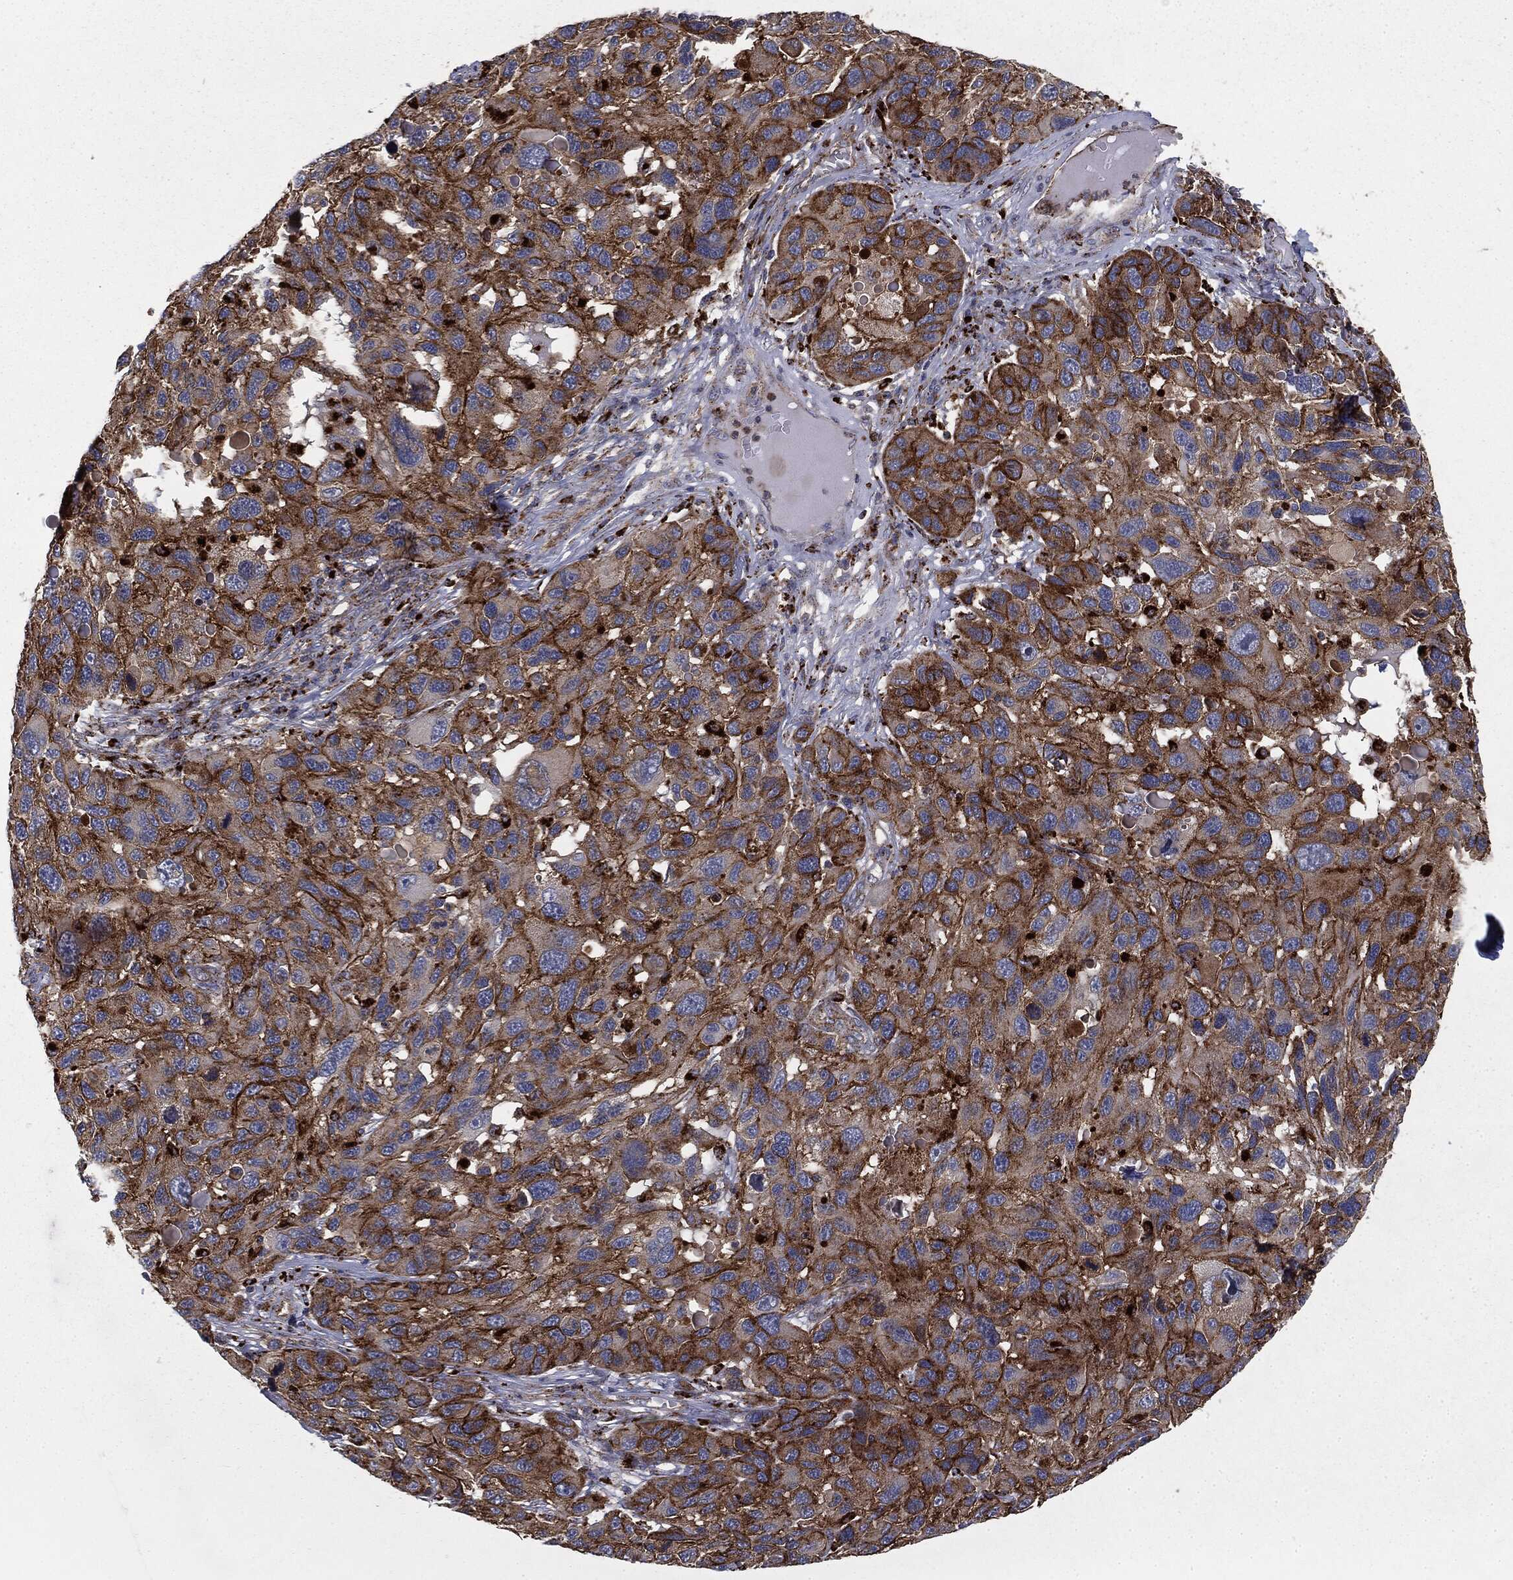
{"staining": {"intensity": "strong", "quantity": ">75%", "location": "cytoplasmic/membranous"}, "tissue": "melanoma", "cell_type": "Tumor cells", "image_type": "cancer", "snomed": [{"axis": "morphology", "description": "Malignant melanoma, NOS"}, {"axis": "topography", "description": "Skin"}], "caption": "IHC (DAB (3,3'-diaminobenzidine)) staining of human malignant melanoma displays strong cytoplasmic/membranous protein staining in approximately >75% of tumor cells. (IHC, brightfield microscopy, high magnification).", "gene": "CTSA", "patient": {"sex": "male", "age": 53}}